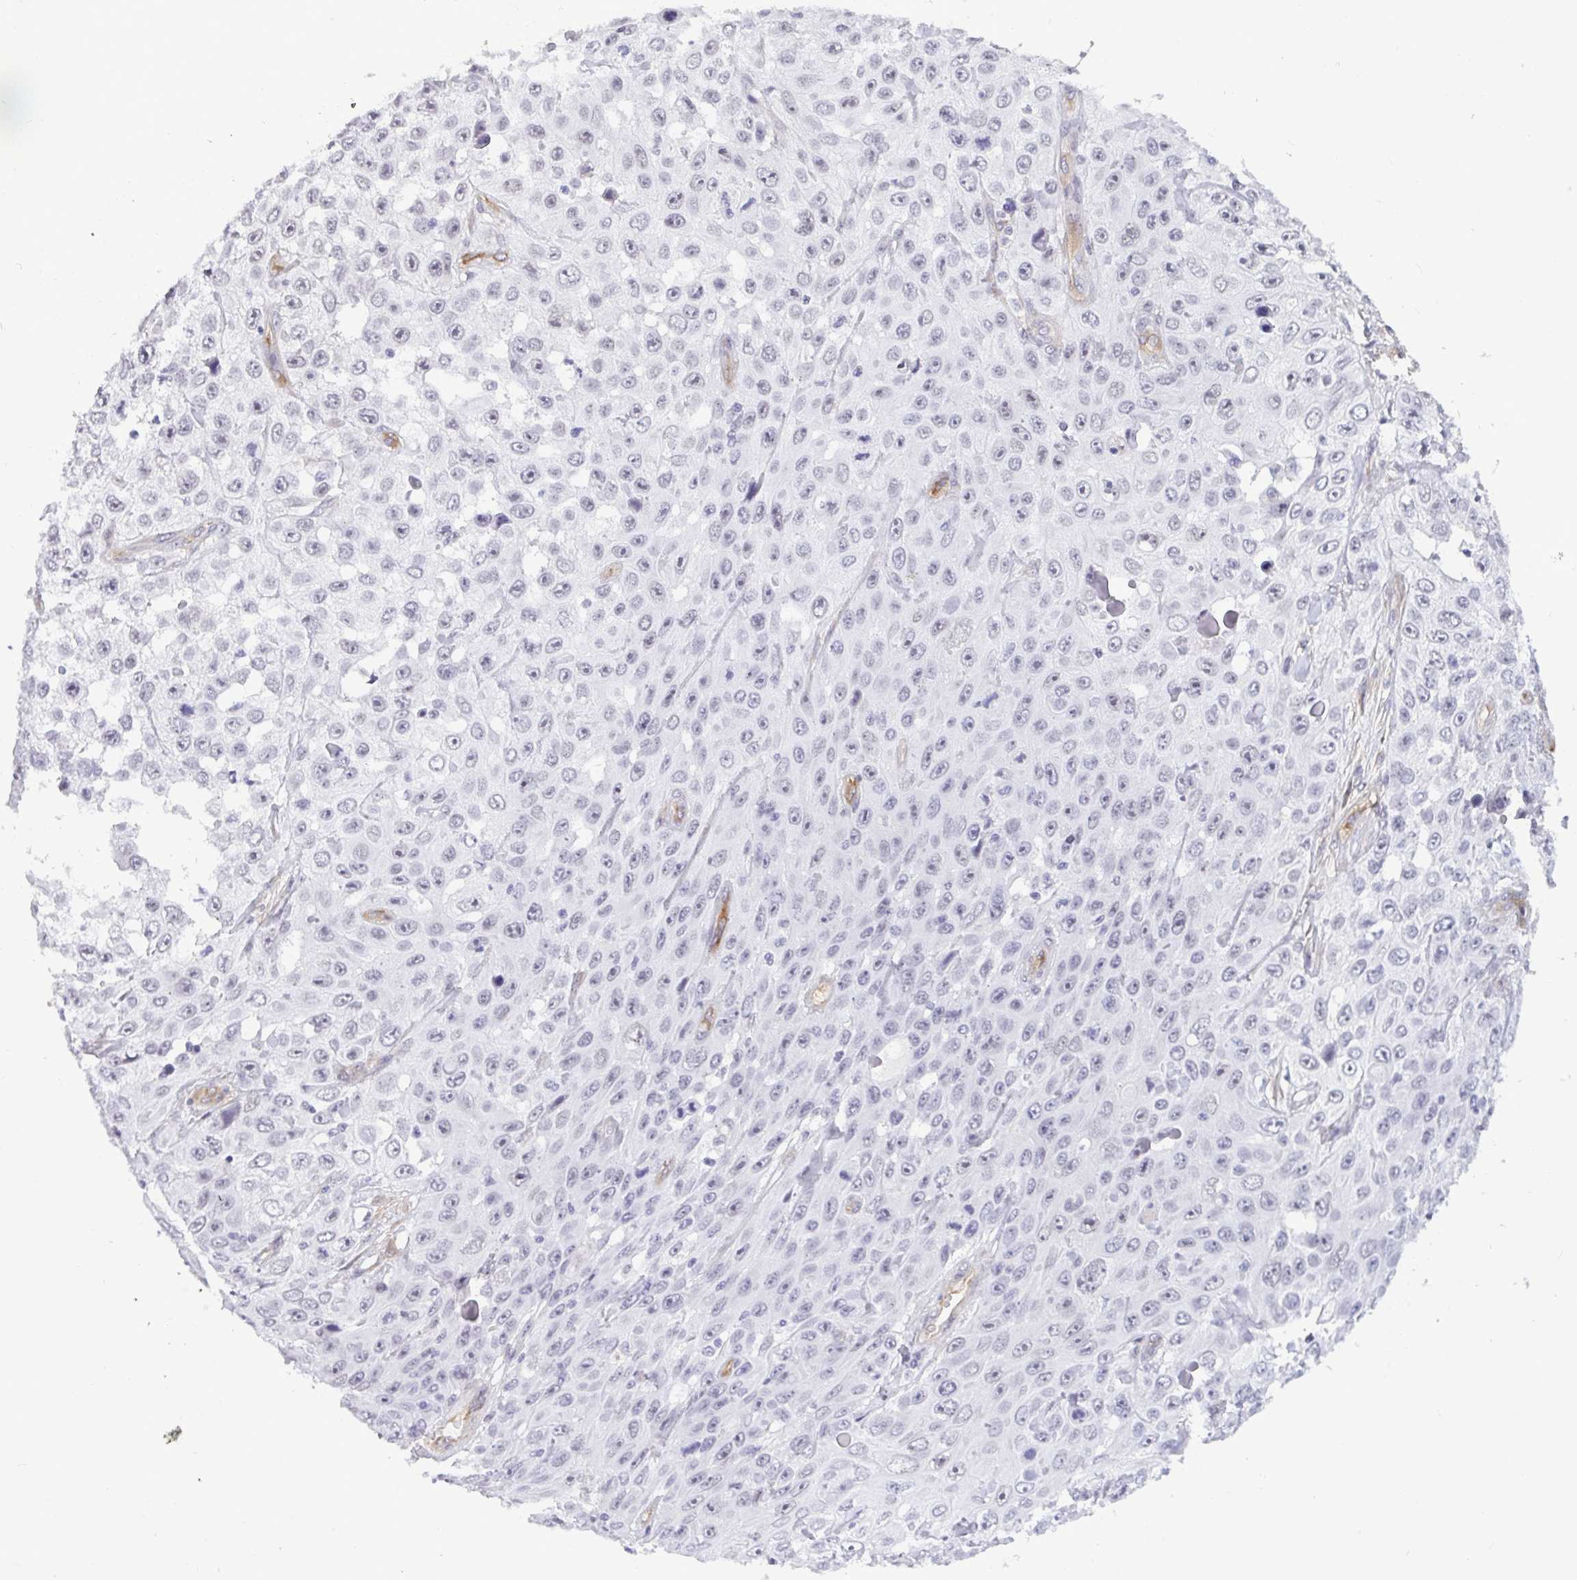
{"staining": {"intensity": "negative", "quantity": "none", "location": "none"}, "tissue": "skin cancer", "cell_type": "Tumor cells", "image_type": "cancer", "snomed": [{"axis": "morphology", "description": "Squamous cell carcinoma, NOS"}, {"axis": "topography", "description": "Skin"}], "caption": "A high-resolution micrograph shows immunohistochemistry staining of skin squamous cell carcinoma, which displays no significant positivity in tumor cells.", "gene": "EML1", "patient": {"sex": "male", "age": 82}}